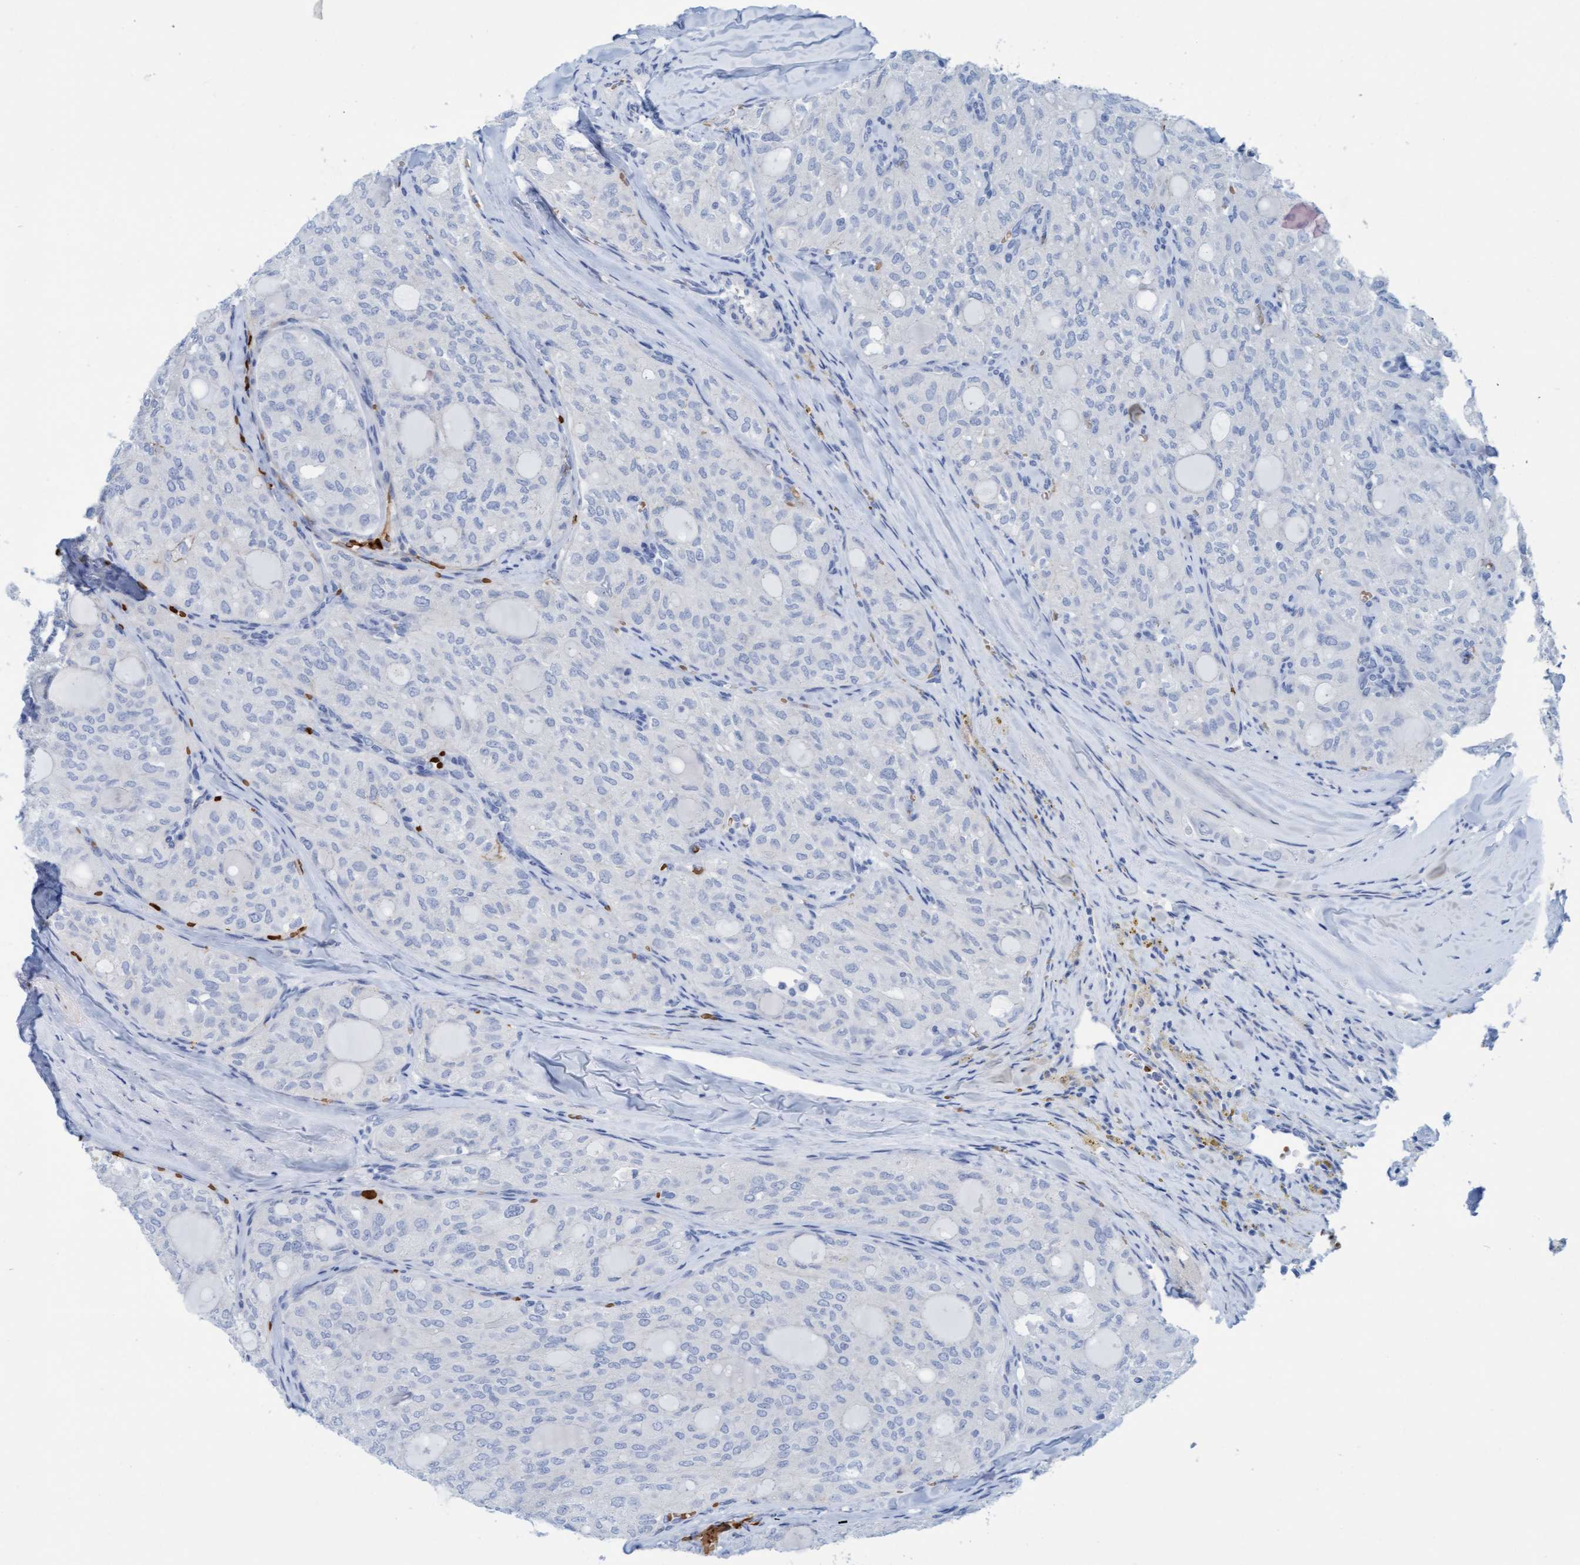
{"staining": {"intensity": "negative", "quantity": "none", "location": "none"}, "tissue": "thyroid cancer", "cell_type": "Tumor cells", "image_type": "cancer", "snomed": [{"axis": "morphology", "description": "Follicular adenoma carcinoma, NOS"}, {"axis": "topography", "description": "Thyroid gland"}], "caption": "DAB (3,3'-diaminobenzidine) immunohistochemical staining of thyroid cancer (follicular adenoma carcinoma) exhibits no significant positivity in tumor cells.", "gene": "P2RX5", "patient": {"sex": "male", "age": 75}}